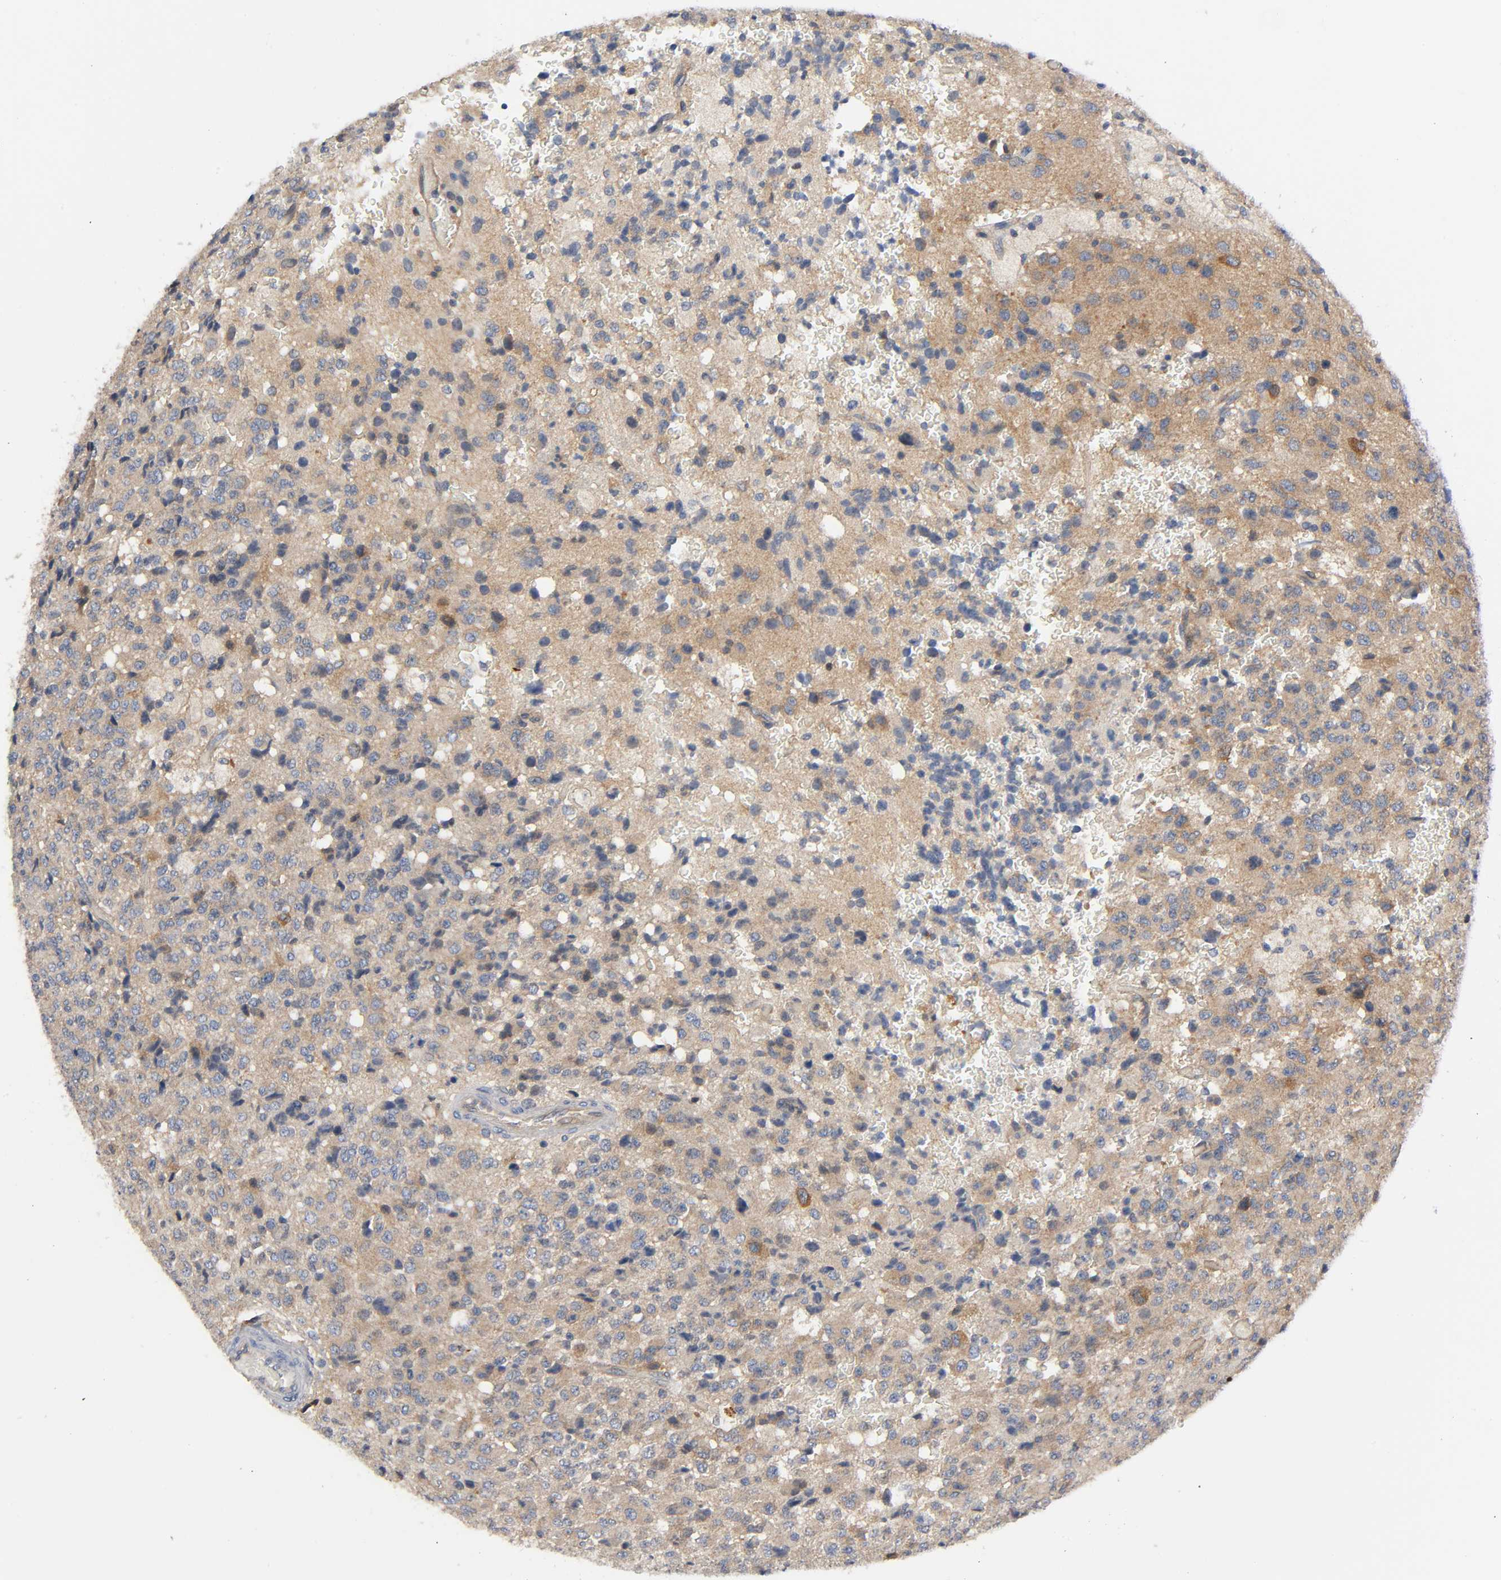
{"staining": {"intensity": "weak", "quantity": ">75%", "location": "cytoplasmic/membranous"}, "tissue": "glioma", "cell_type": "Tumor cells", "image_type": "cancer", "snomed": [{"axis": "morphology", "description": "Glioma, malignant, High grade"}, {"axis": "topography", "description": "pancreas cauda"}], "caption": "A brown stain labels weak cytoplasmic/membranous staining of a protein in malignant glioma (high-grade) tumor cells.", "gene": "HDAC6", "patient": {"sex": "male", "age": 60}}